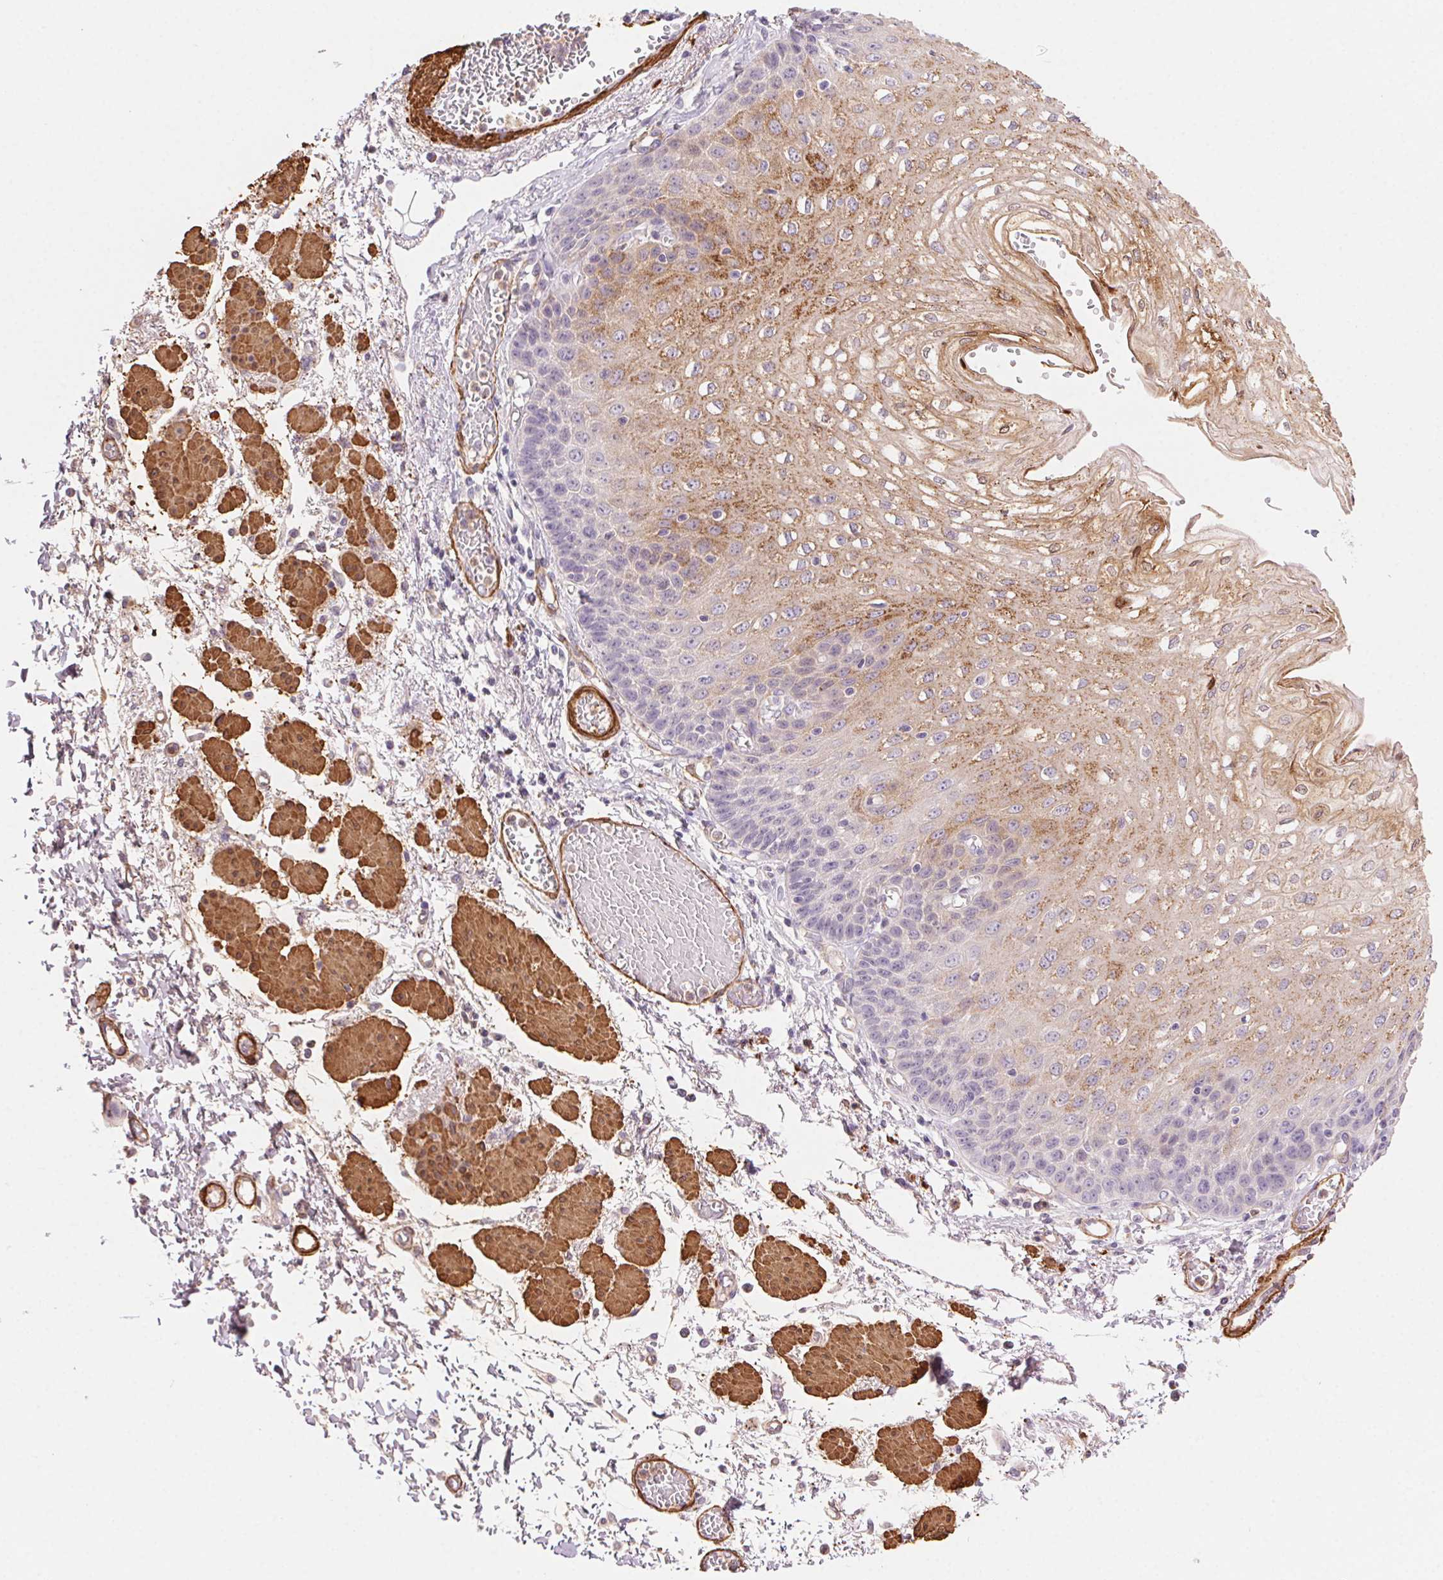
{"staining": {"intensity": "strong", "quantity": "25%-75%", "location": "cytoplasmic/membranous"}, "tissue": "esophagus", "cell_type": "Squamous epithelial cells", "image_type": "normal", "snomed": [{"axis": "morphology", "description": "Normal tissue, NOS"}, {"axis": "morphology", "description": "Adenocarcinoma, NOS"}, {"axis": "topography", "description": "Esophagus"}], "caption": "Esophagus stained for a protein shows strong cytoplasmic/membranous positivity in squamous epithelial cells.", "gene": "GPX8", "patient": {"sex": "male", "age": 81}}